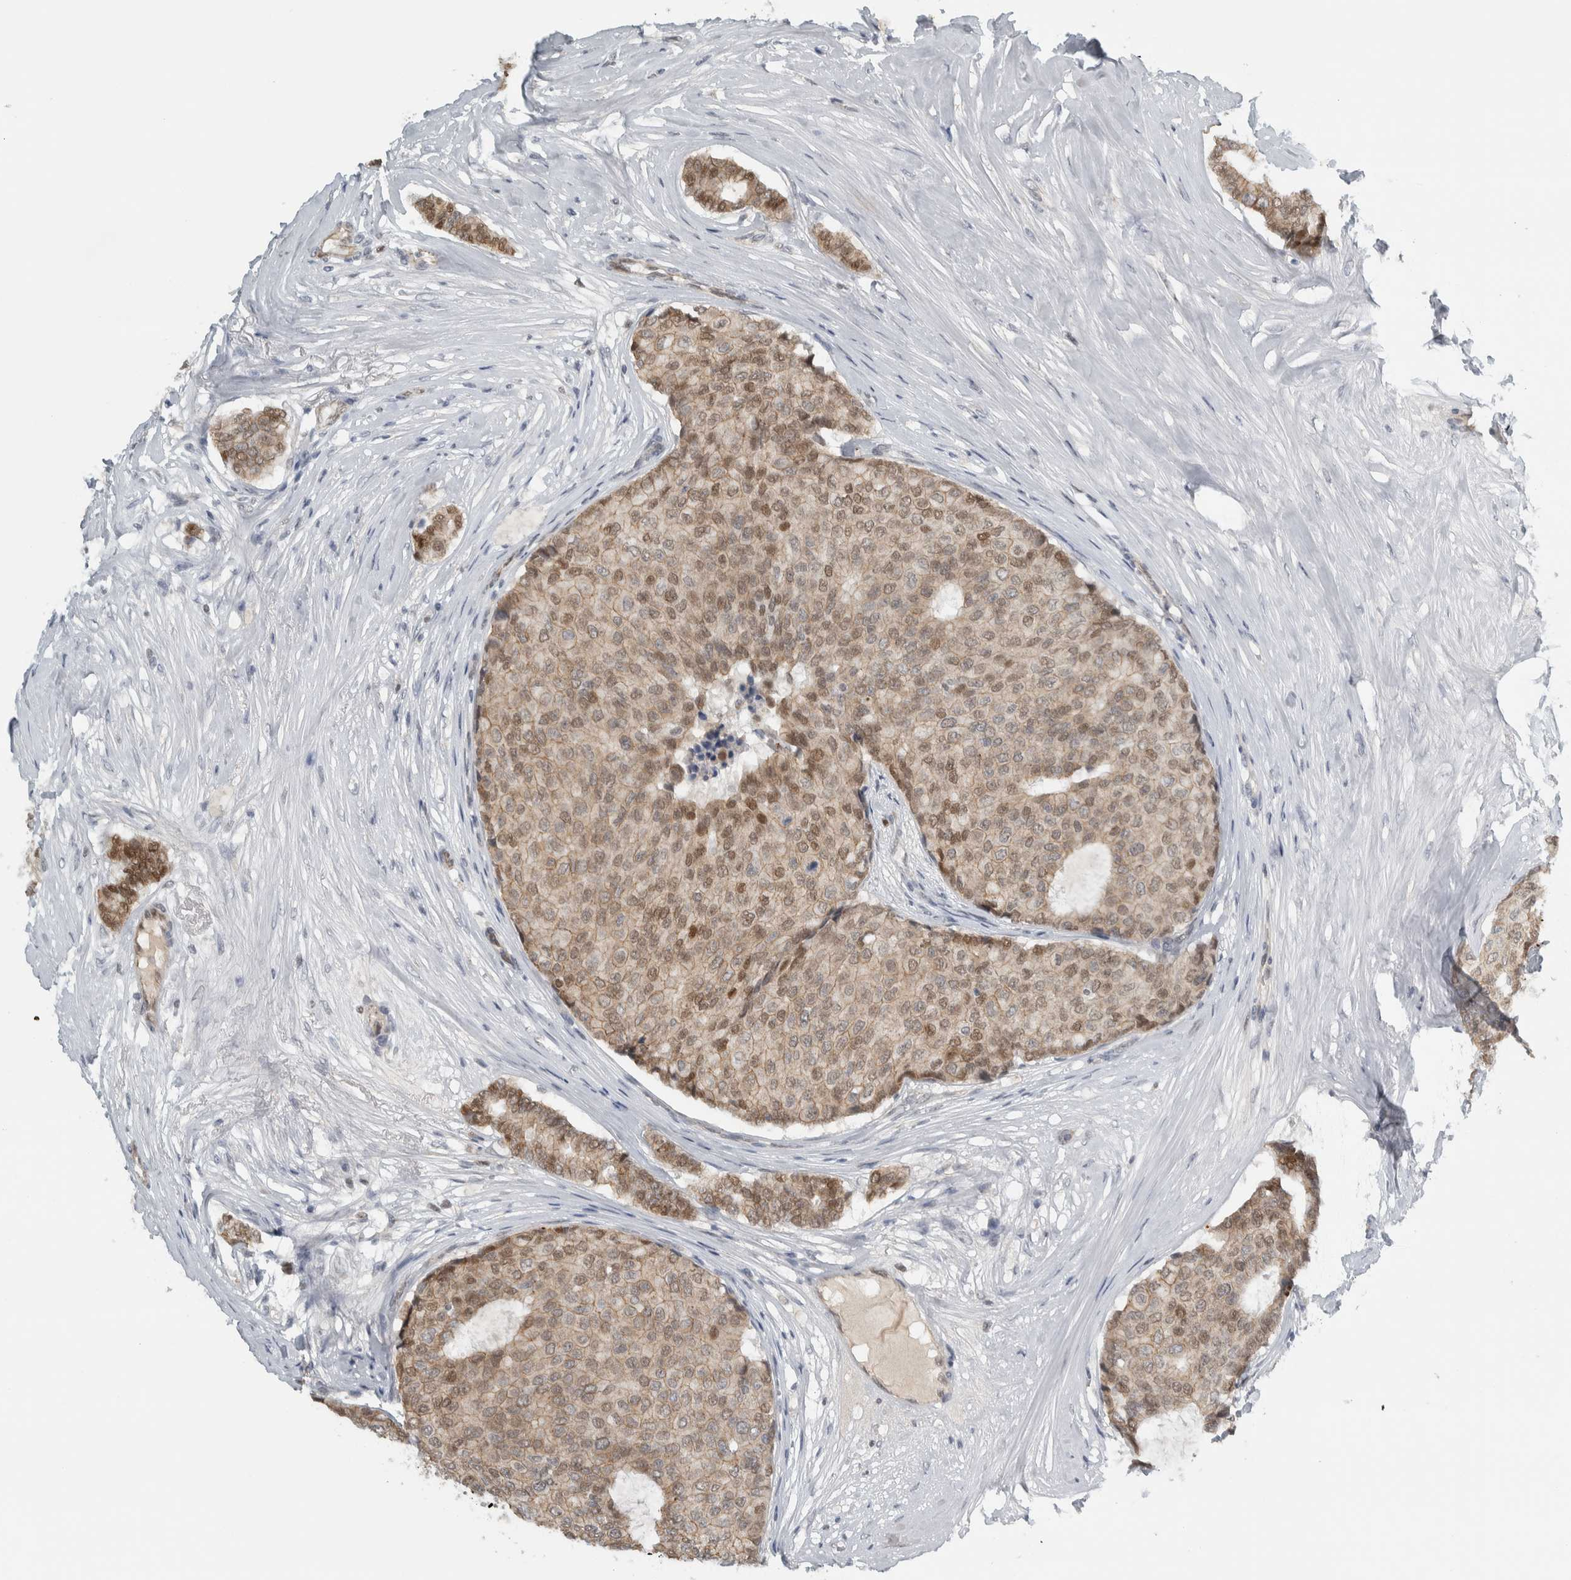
{"staining": {"intensity": "weak", "quantity": ">75%", "location": "cytoplasmic/membranous,nuclear"}, "tissue": "breast cancer", "cell_type": "Tumor cells", "image_type": "cancer", "snomed": [{"axis": "morphology", "description": "Duct carcinoma"}, {"axis": "topography", "description": "Breast"}], "caption": "Immunohistochemical staining of breast cancer exhibits low levels of weak cytoplasmic/membranous and nuclear expression in about >75% of tumor cells.", "gene": "ADPRM", "patient": {"sex": "female", "age": 75}}